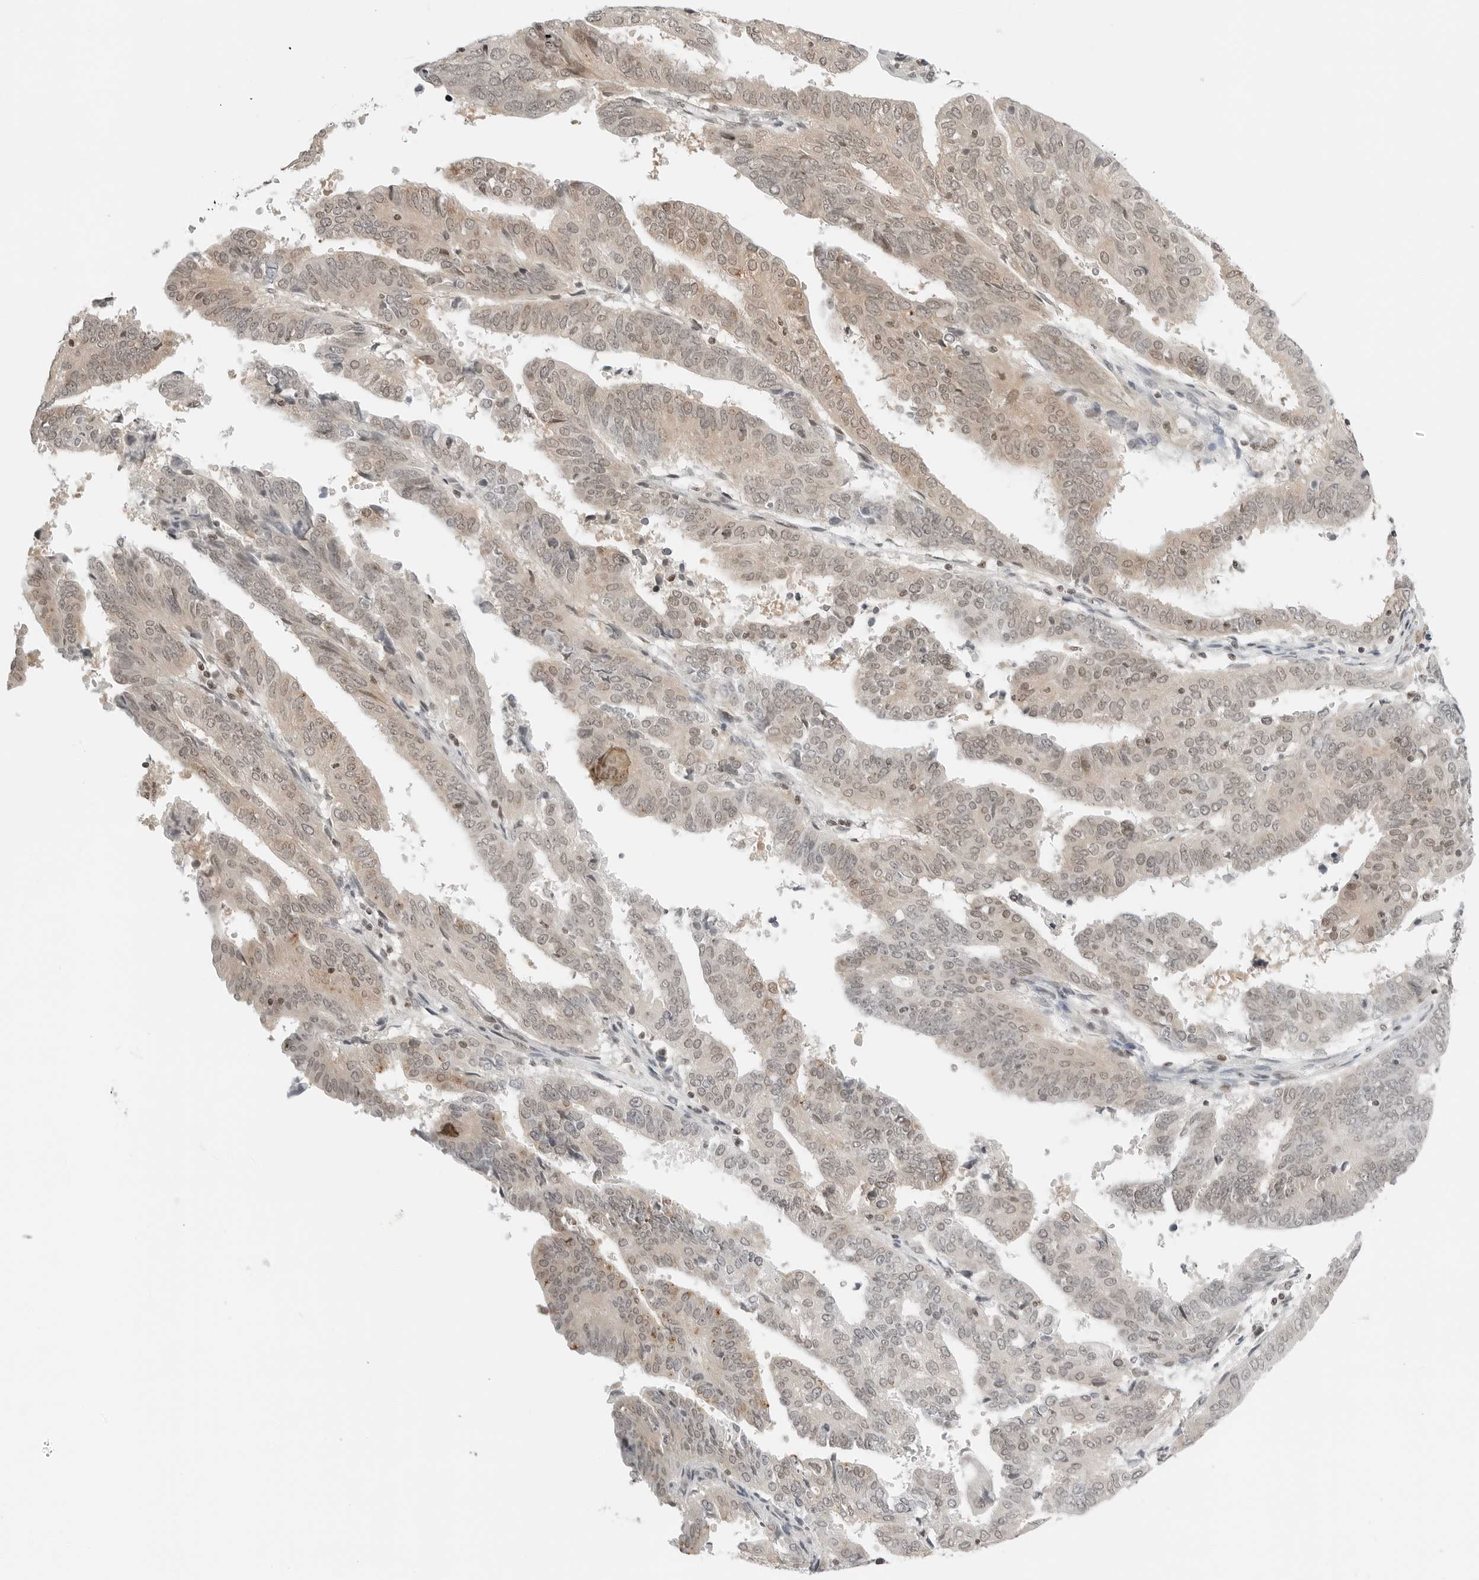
{"staining": {"intensity": "weak", "quantity": ">75%", "location": "nuclear"}, "tissue": "endometrial cancer", "cell_type": "Tumor cells", "image_type": "cancer", "snomed": [{"axis": "morphology", "description": "Adenocarcinoma, NOS"}, {"axis": "topography", "description": "Uterus"}], "caption": "A low amount of weak nuclear staining is appreciated in approximately >75% of tumor cells in endometrial cancer tissue.", "gene": "CRTC2", "patient": {"sex": "female", "age": 77}}